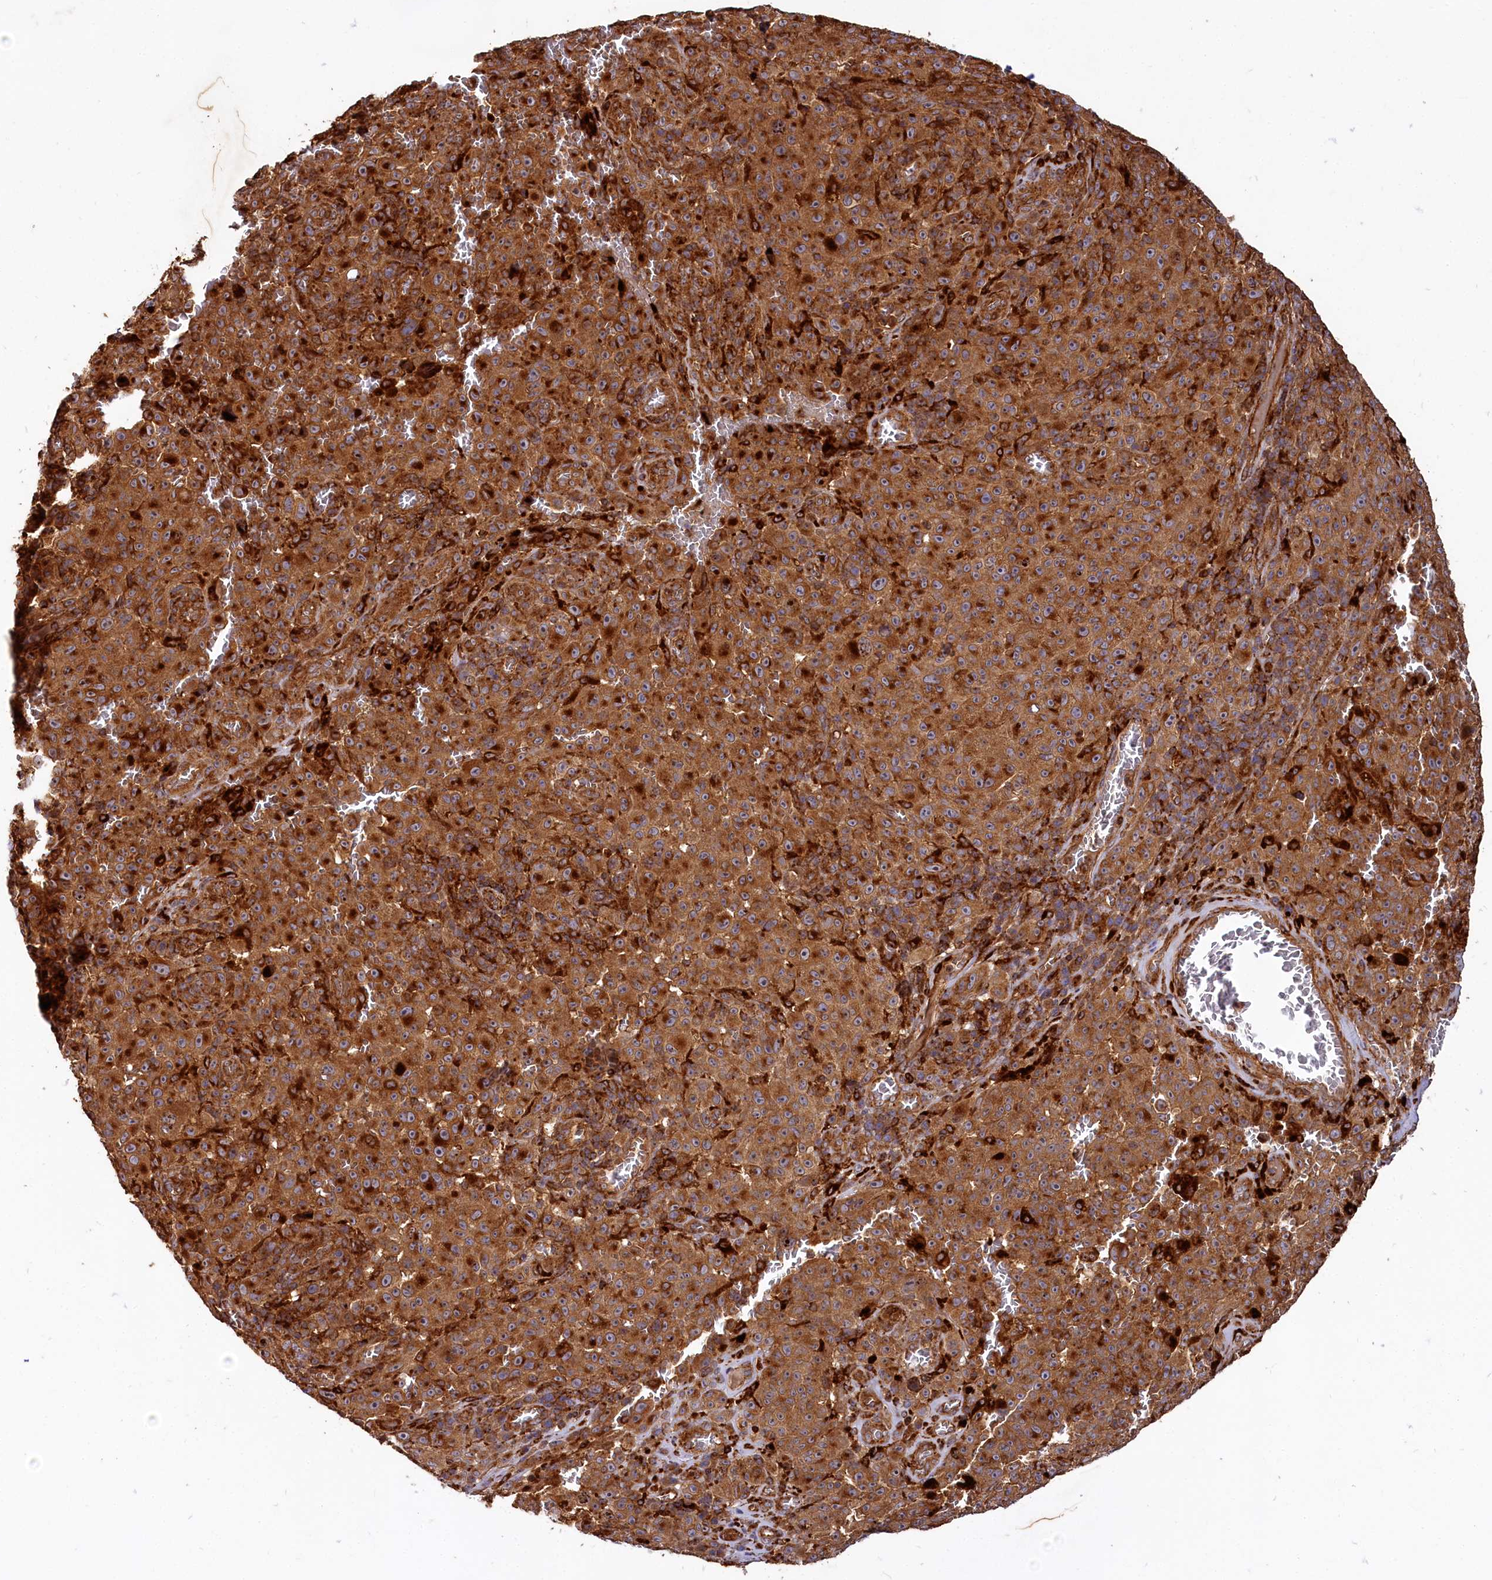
{"staining": {"intensity": "strong", "quantity": ">75%", "location": "cytoplasmic/membranous"}, "tissue": "melanoma", "cell_type": "Tumor cells", "image_type": "cancer", "snomed": [{"axis": "morphology", "description": "Malignant melanoma, NOS"}, {"axis": "topography", "description": "Skin"}], "caption": "This is a photomicrograph of immunohistochemistry (IHC) staining of malignant melanoma, which shows strong positivity in the cytoplasmic/membranous of tumor cells.", "gene": "WDR73", "patient": {"sex": "female", "age": 82}}